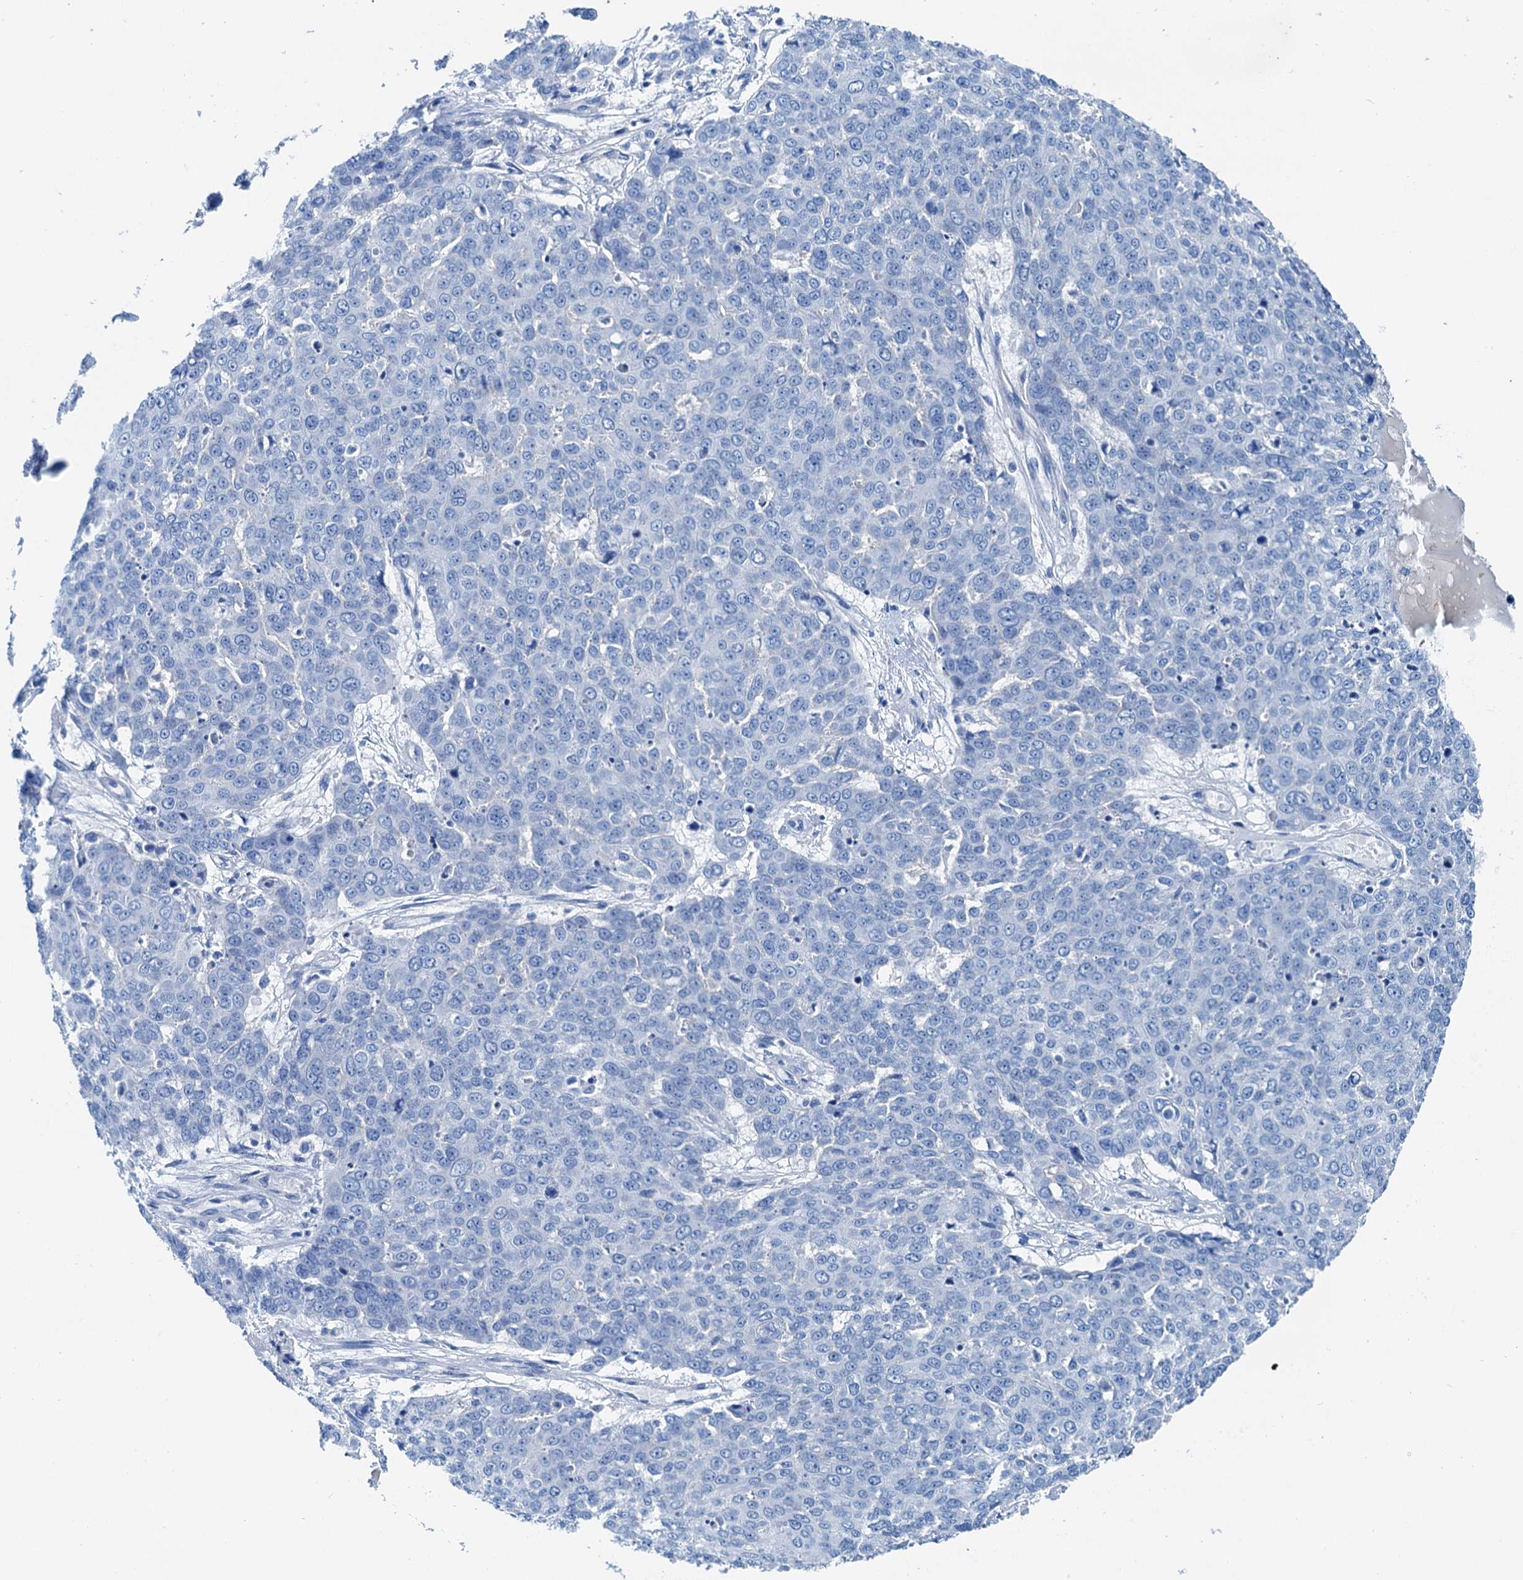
{"staining": {"intensity": "negative", "quantity": "none", "location": "none"}, "tissue": "skin cancer", "cell_type": "Tumor cells", "image_type": "cancer", "snomed": [{"axis": "morphology", "description": "Squamous cell carcinoma, NOS"}, {"axis": "topography", "description": "Skin"}], "caption": "Human skin squamous cell carcinoma stained for a protein using immunohistochemistry (IHC) displays no positivity in tumor cells.", "gene": "KNDC1", "patient": {"sex": "male", "age": 71}}